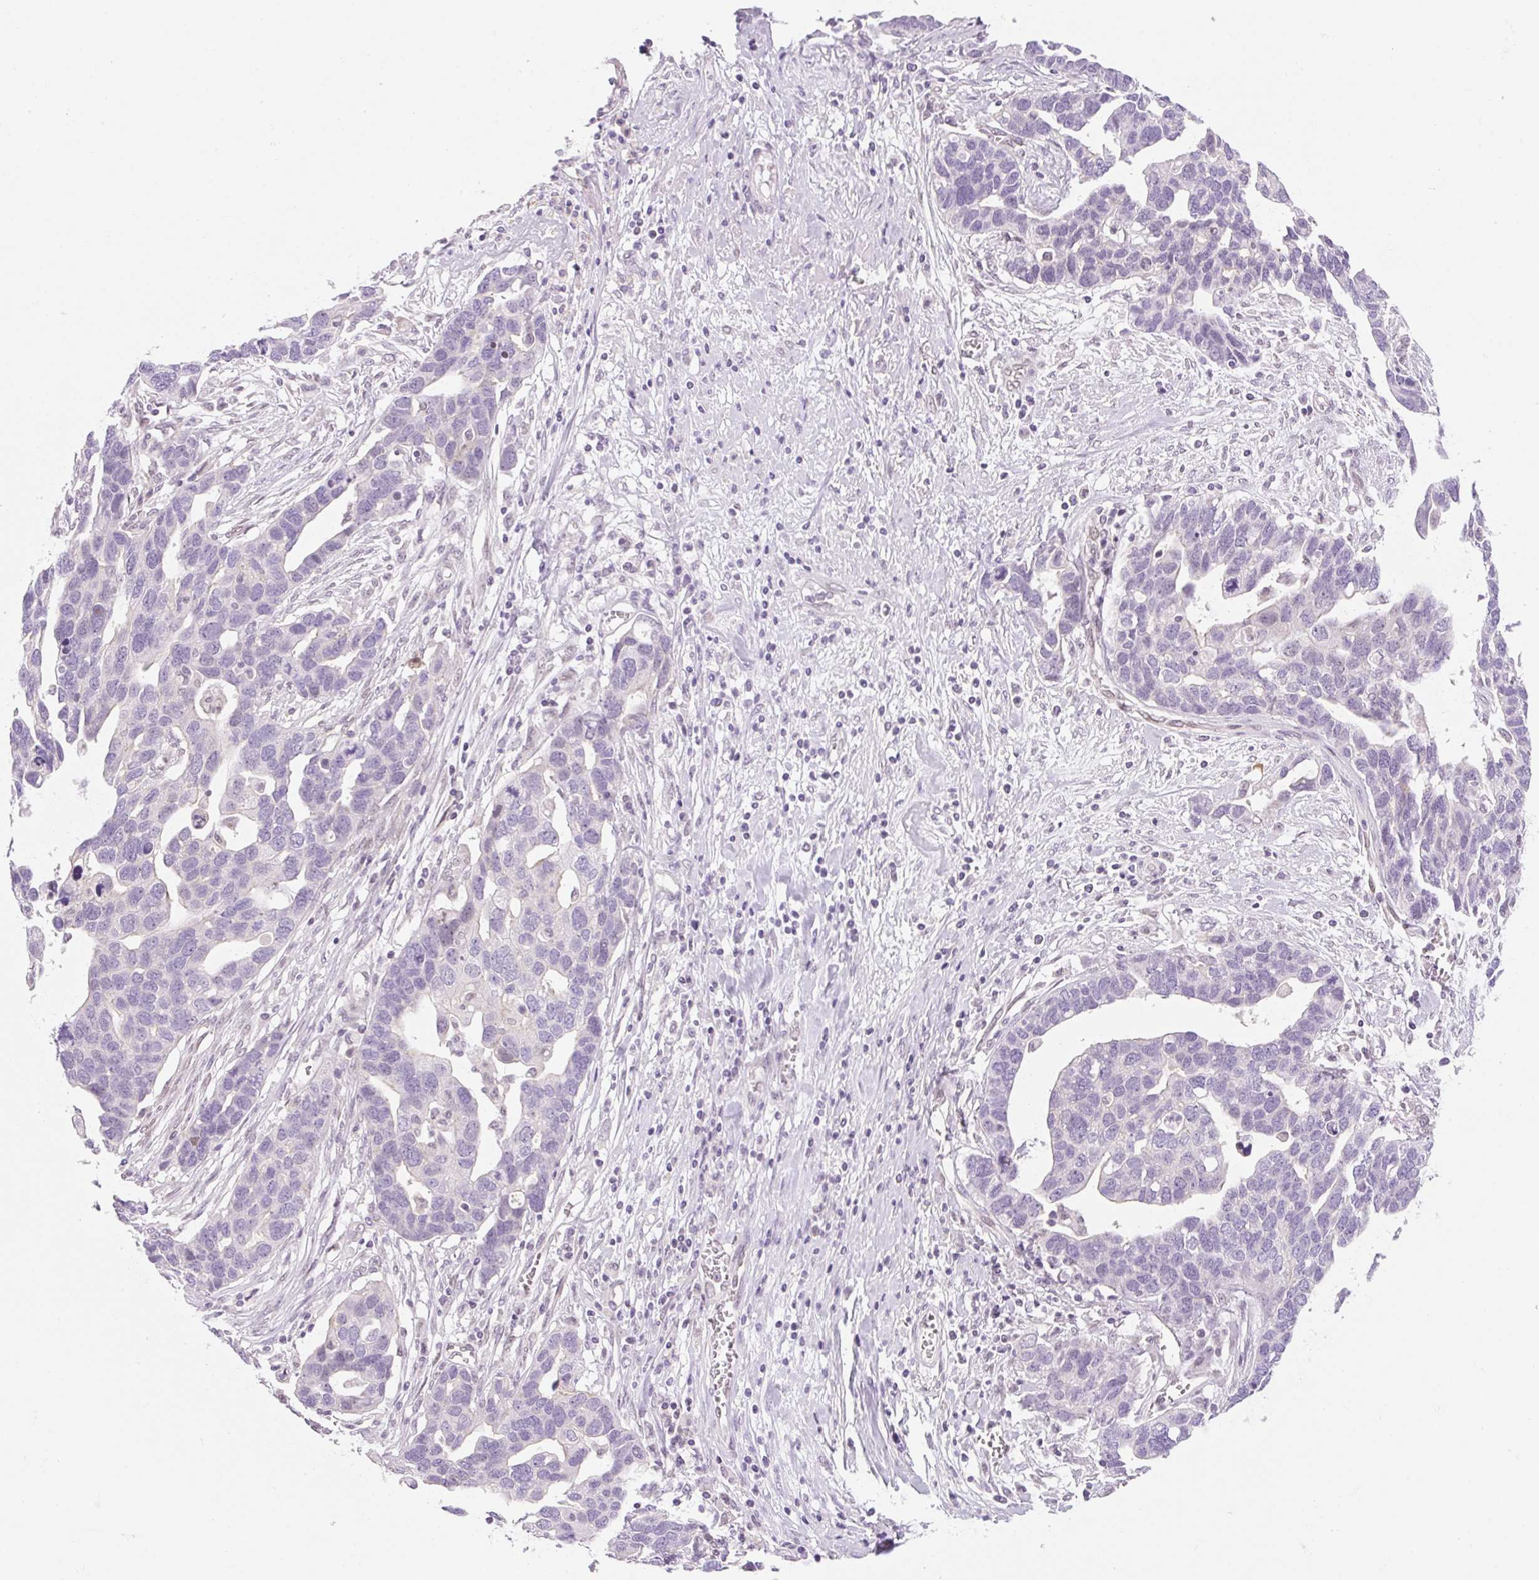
{"staining": {"intensity": "negative", "quantity": "none", "location": "none"}, "tissue": "ovarian cancer", "cell_type": "Tumor cells", "image_type": "cancer", "snomed": [{"axis": "morphology", "description": "Cystadenocarcinoma, serous, NOS"}, {"axis": "topography", "description": "Ovary"}], "caption": "Histopathology image shows no significant protein staining in tumor cells of ovarian cancer. (IHC, brightfield microscopy, high magnification).", "gene": "SYNE3", "patient": {"sex": "female", "age": 54}}